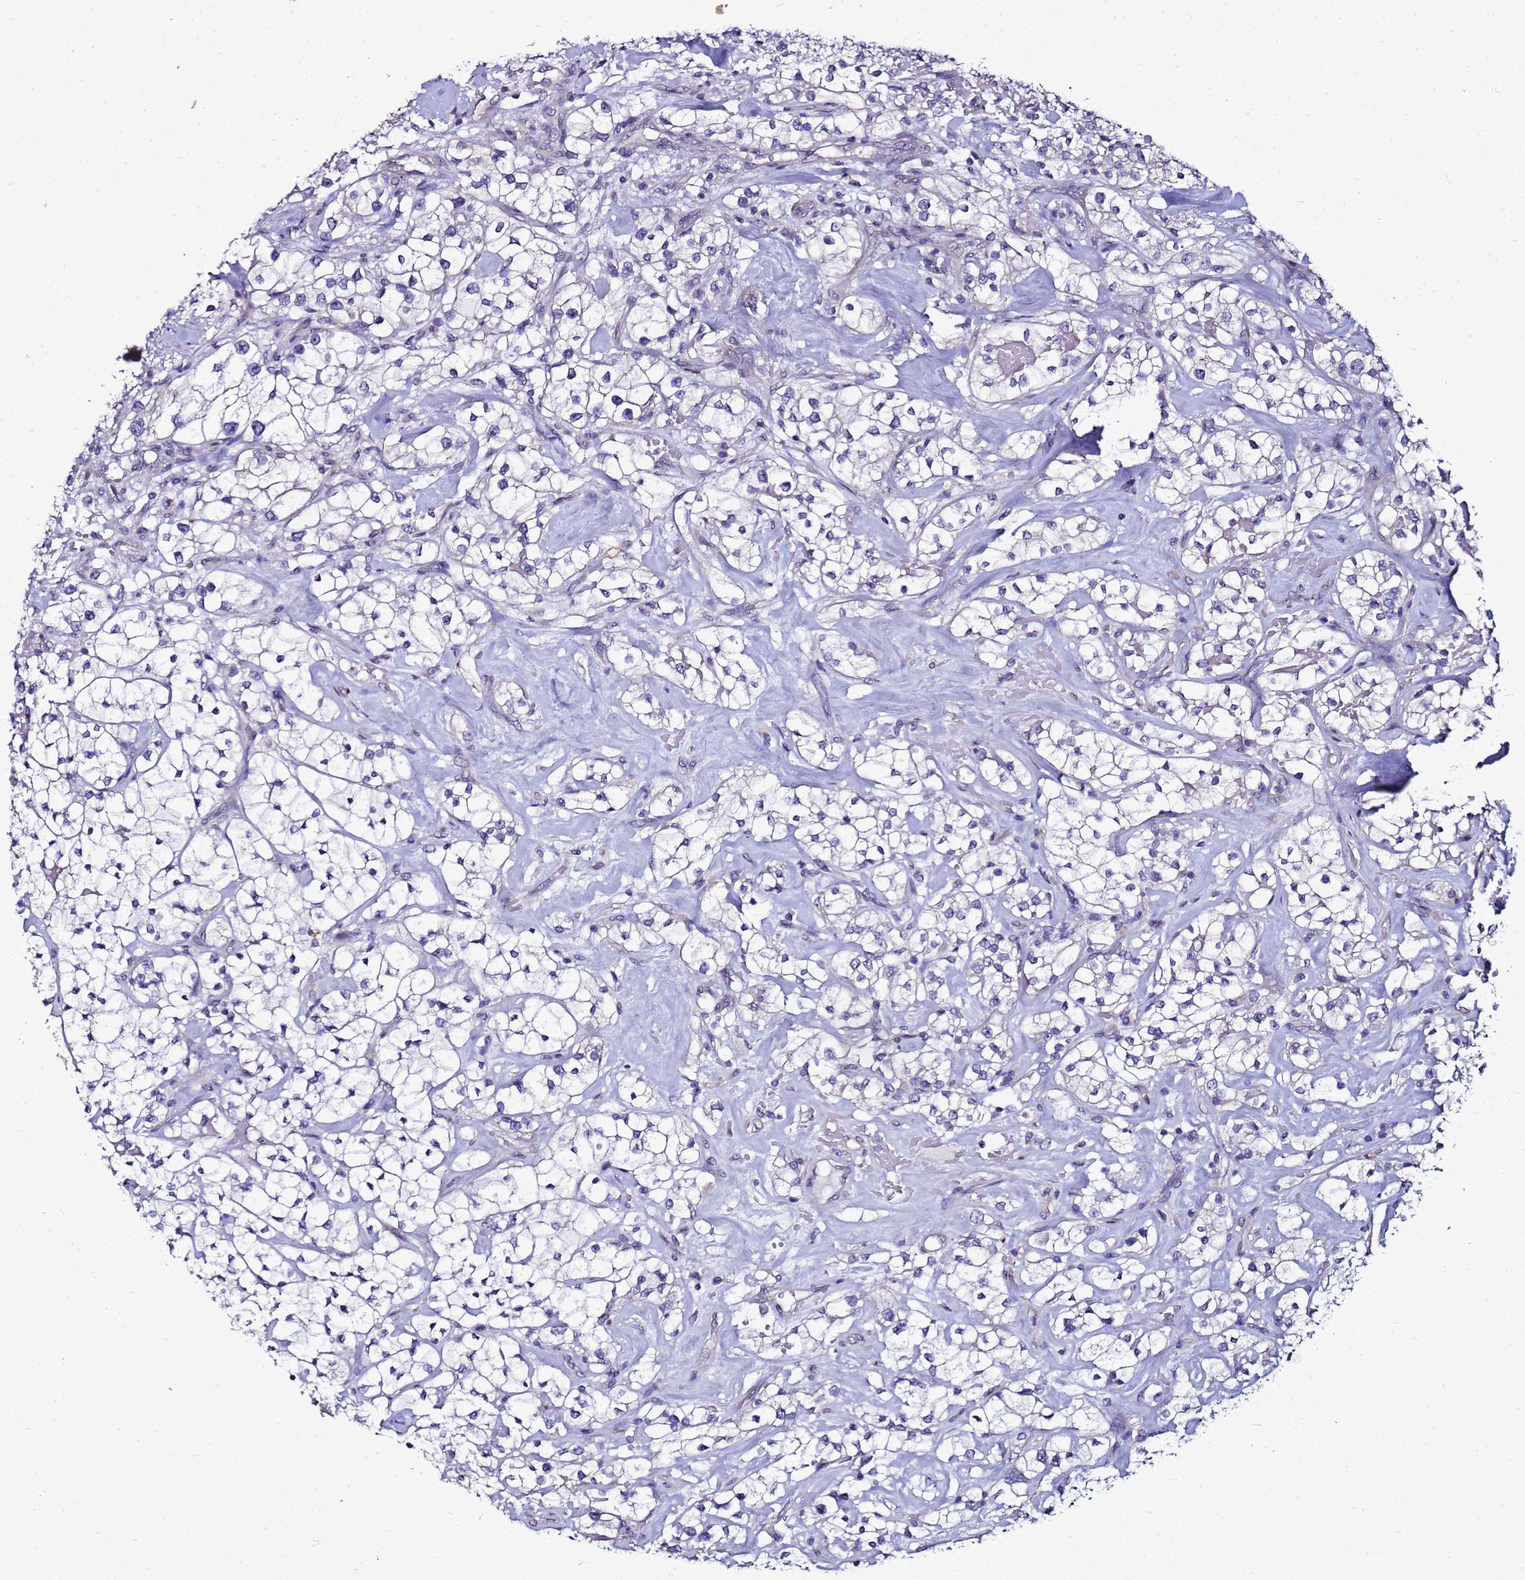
{"staining": {"intensity": "negative", "quantity": "none", "location": "none"}, "tissue": "renal cancer", "cell_type": "Tumor cells", "image_type": "cancer", "snomed": [{"axis": "morphology", "description": "Adenocarcinoma, NOS"}, {"axis": "topography", "description": "Kidney"}], "caption": "DAB immunohistochemical staining of renal adenocarcinoma displays no significant staining in tumor cells.", "gene": "FAM166B", "patient": {"sex": "male", "age": 77}}